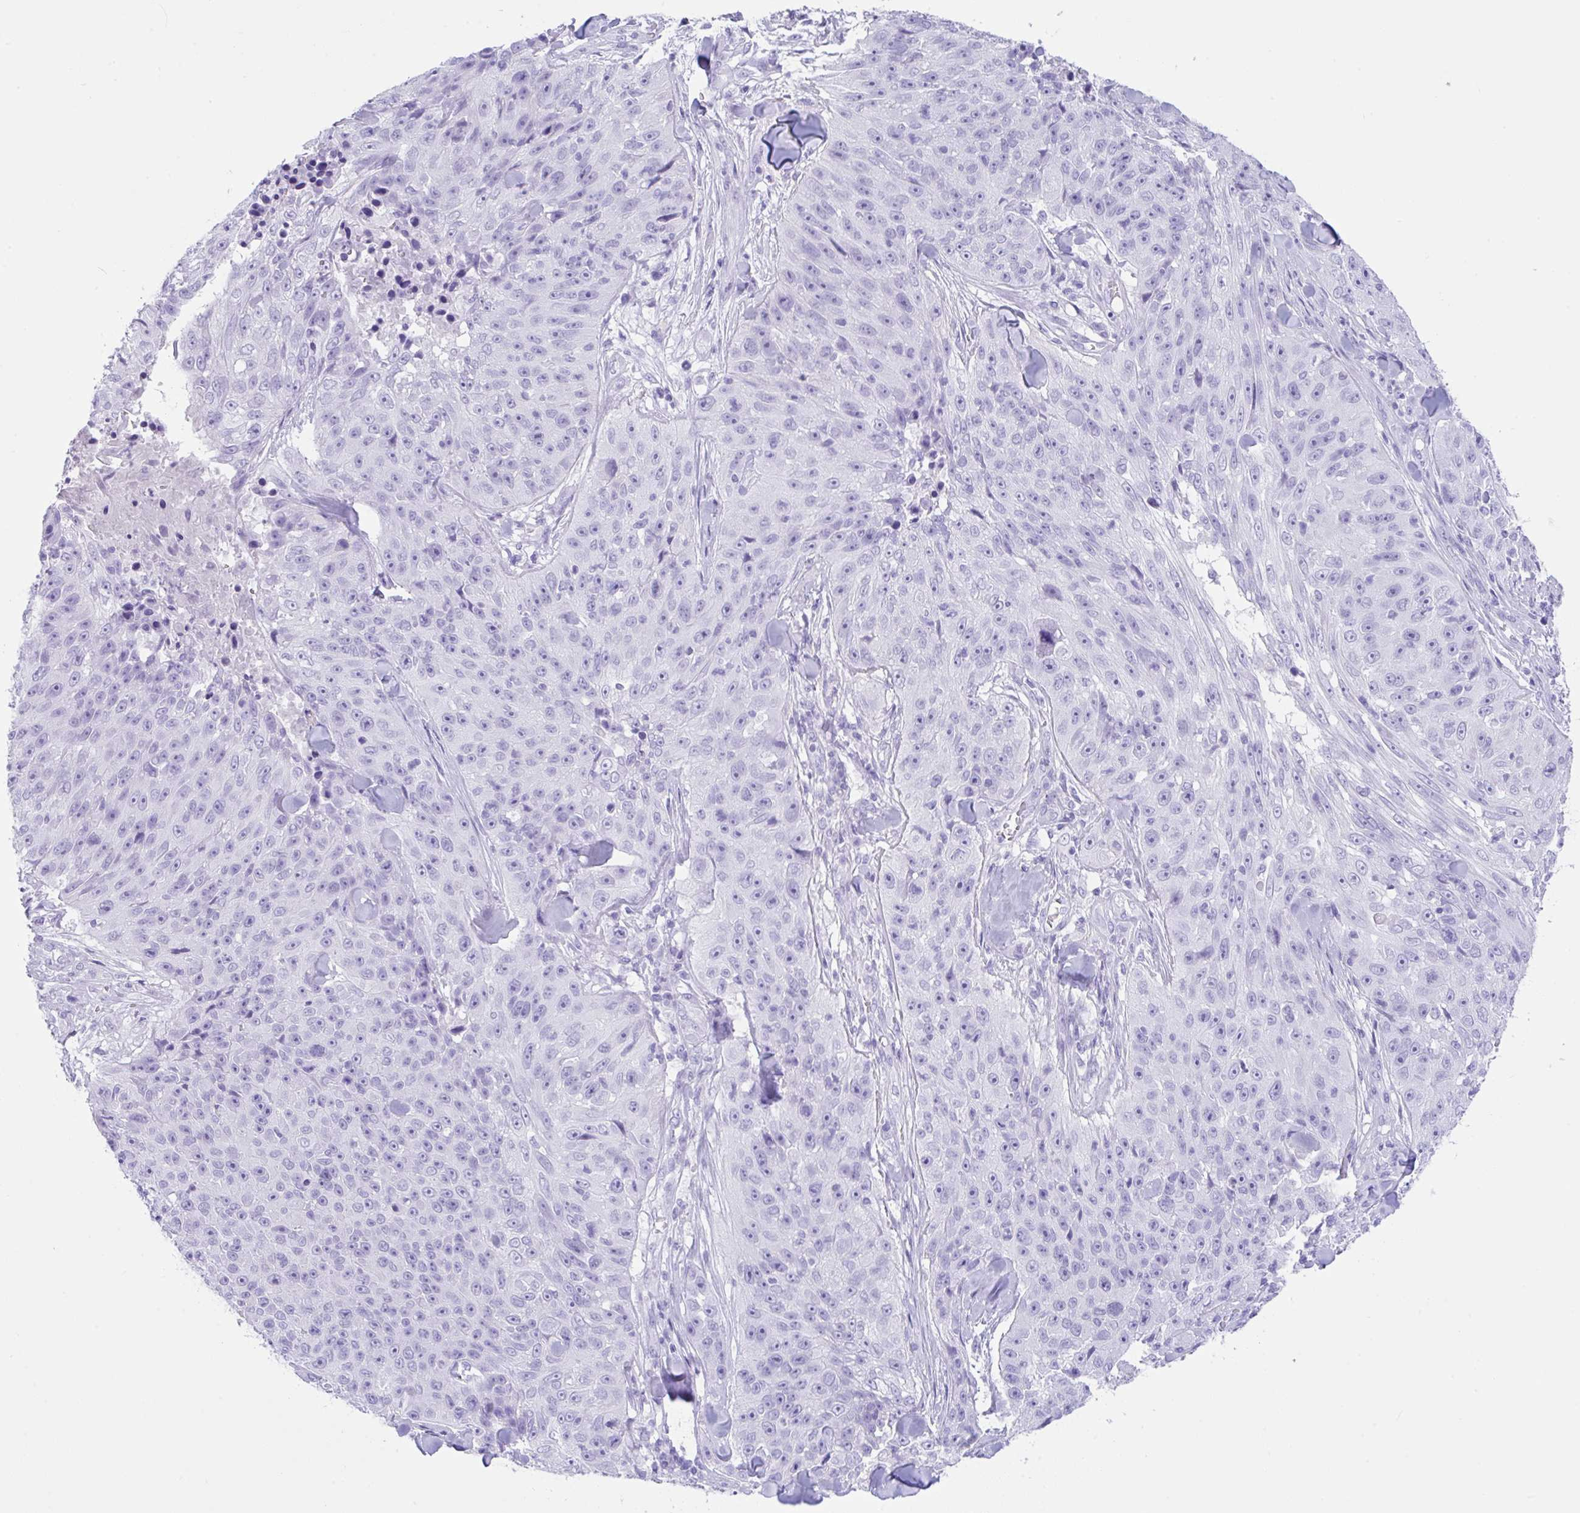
{"staining": {"intensity": "negative", "quantity": "none", "location": "none"}, "tissue": "skin cancer", "cell_type": "Tumor cells", "image_type": "cancer", "snomed": [{"axis": "morphology", "description": "Squamous cell carcinoma, NOS"}, {"axis": "topography", "description": "Skin"}], "caption": "Tumor cells show no significant expression in skin cancer (squamous cell carcinoma).", "gene": "CPA1", "patient": {"sex": "female", "age": 87}}